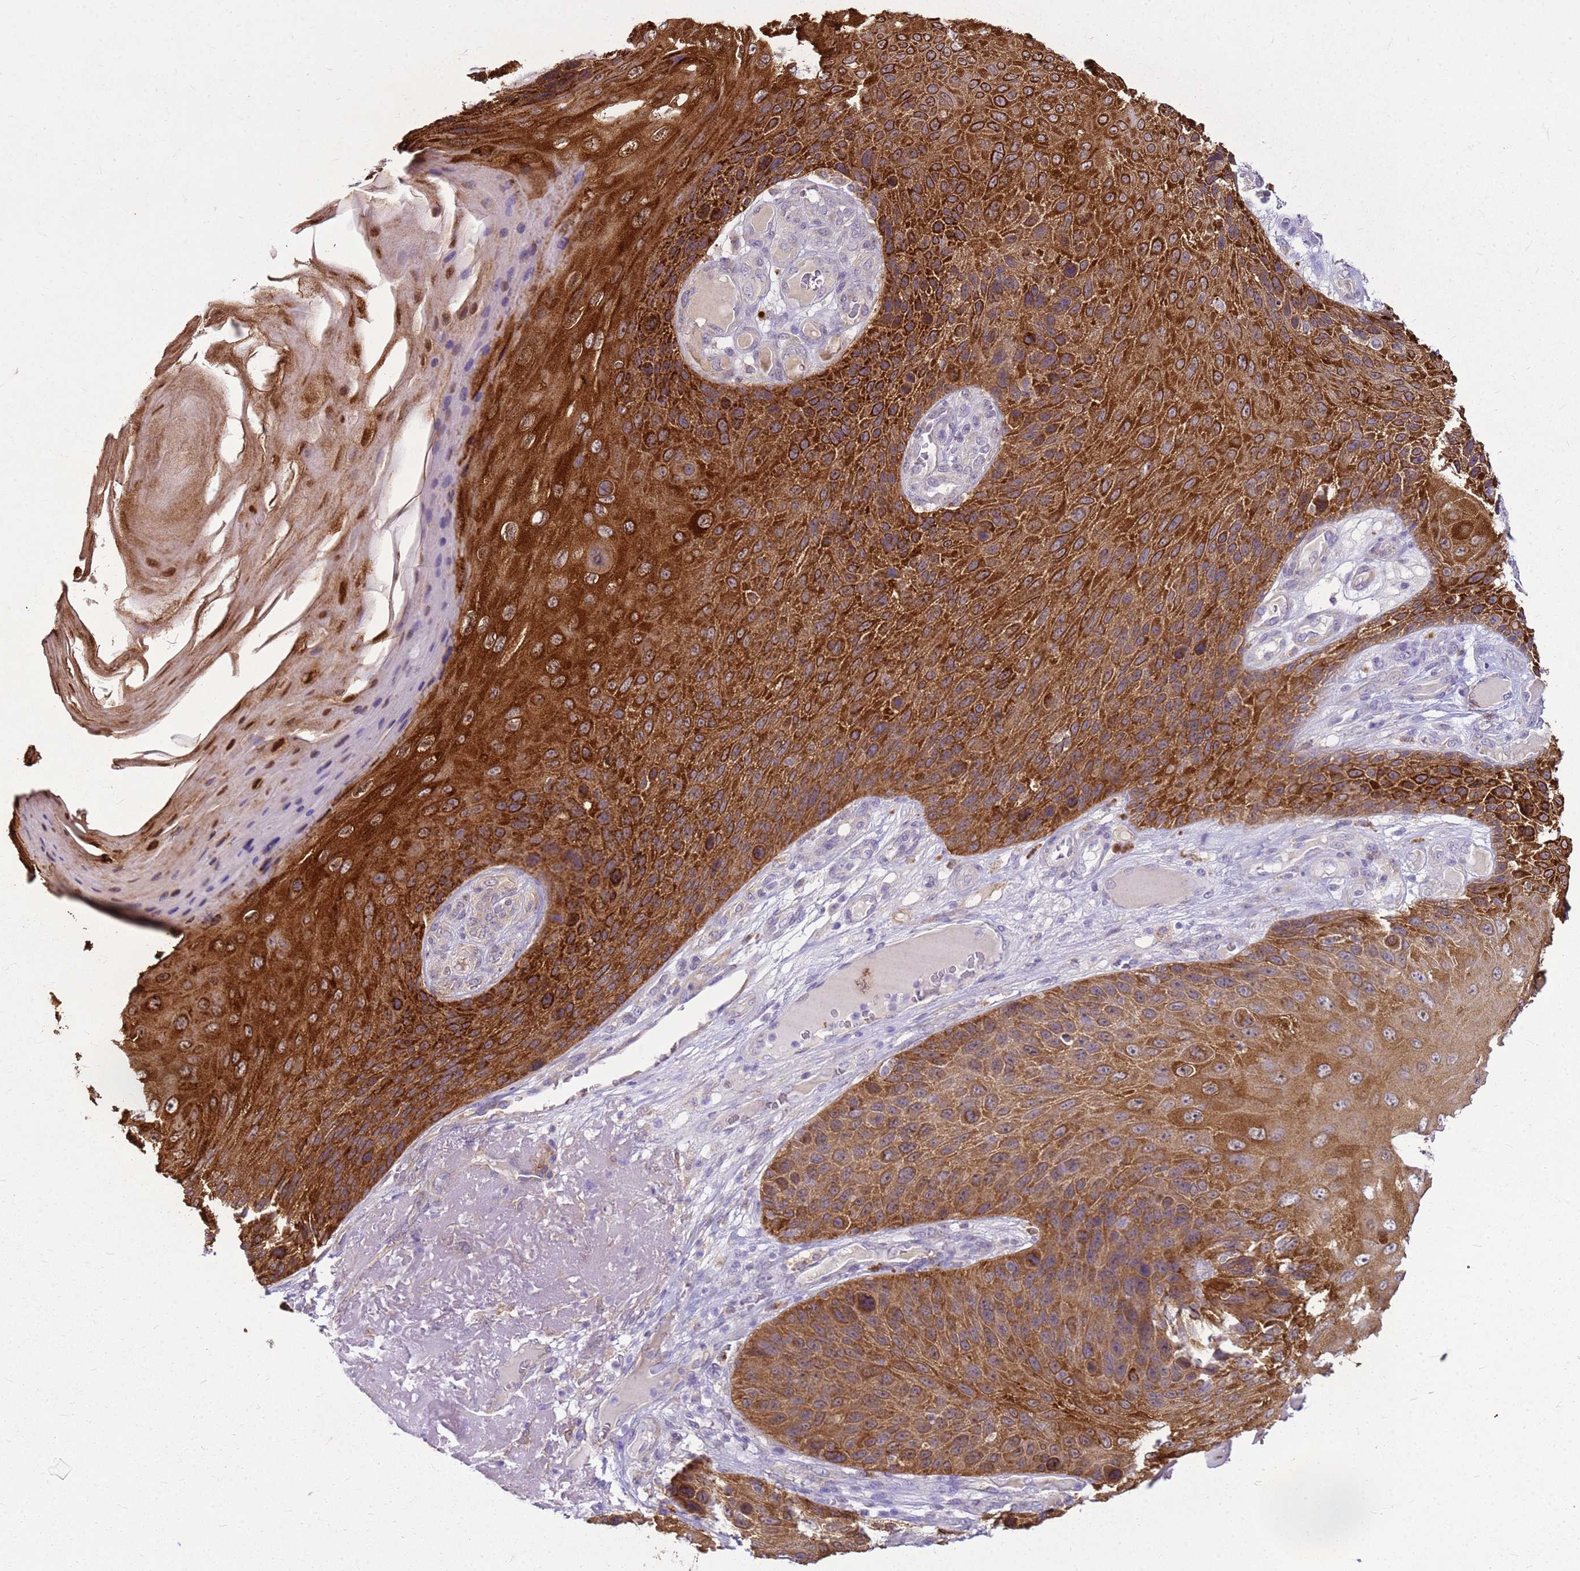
{"staining": {"intensity": "strong", "quantity": ">75%", "location": "cytoplasmic/membranous"}, "tissue": "skin cancer", "cell_type": "Tumor cells", "image_type": "cancer", "snomed": [{"axis": "morphology", "description": "Squamous cell carcinoma, NOS"}, {"axis": "topography", "description": "Skin"}], "caption": "Squamous cell carcinoma (skin) stained with a brown dye exhibits strong cytoplasmic/membranous positive expression in about >75% of tumor cells.", "gene": "HSPB1", "patient": {"sex": "female", "age": 88}}